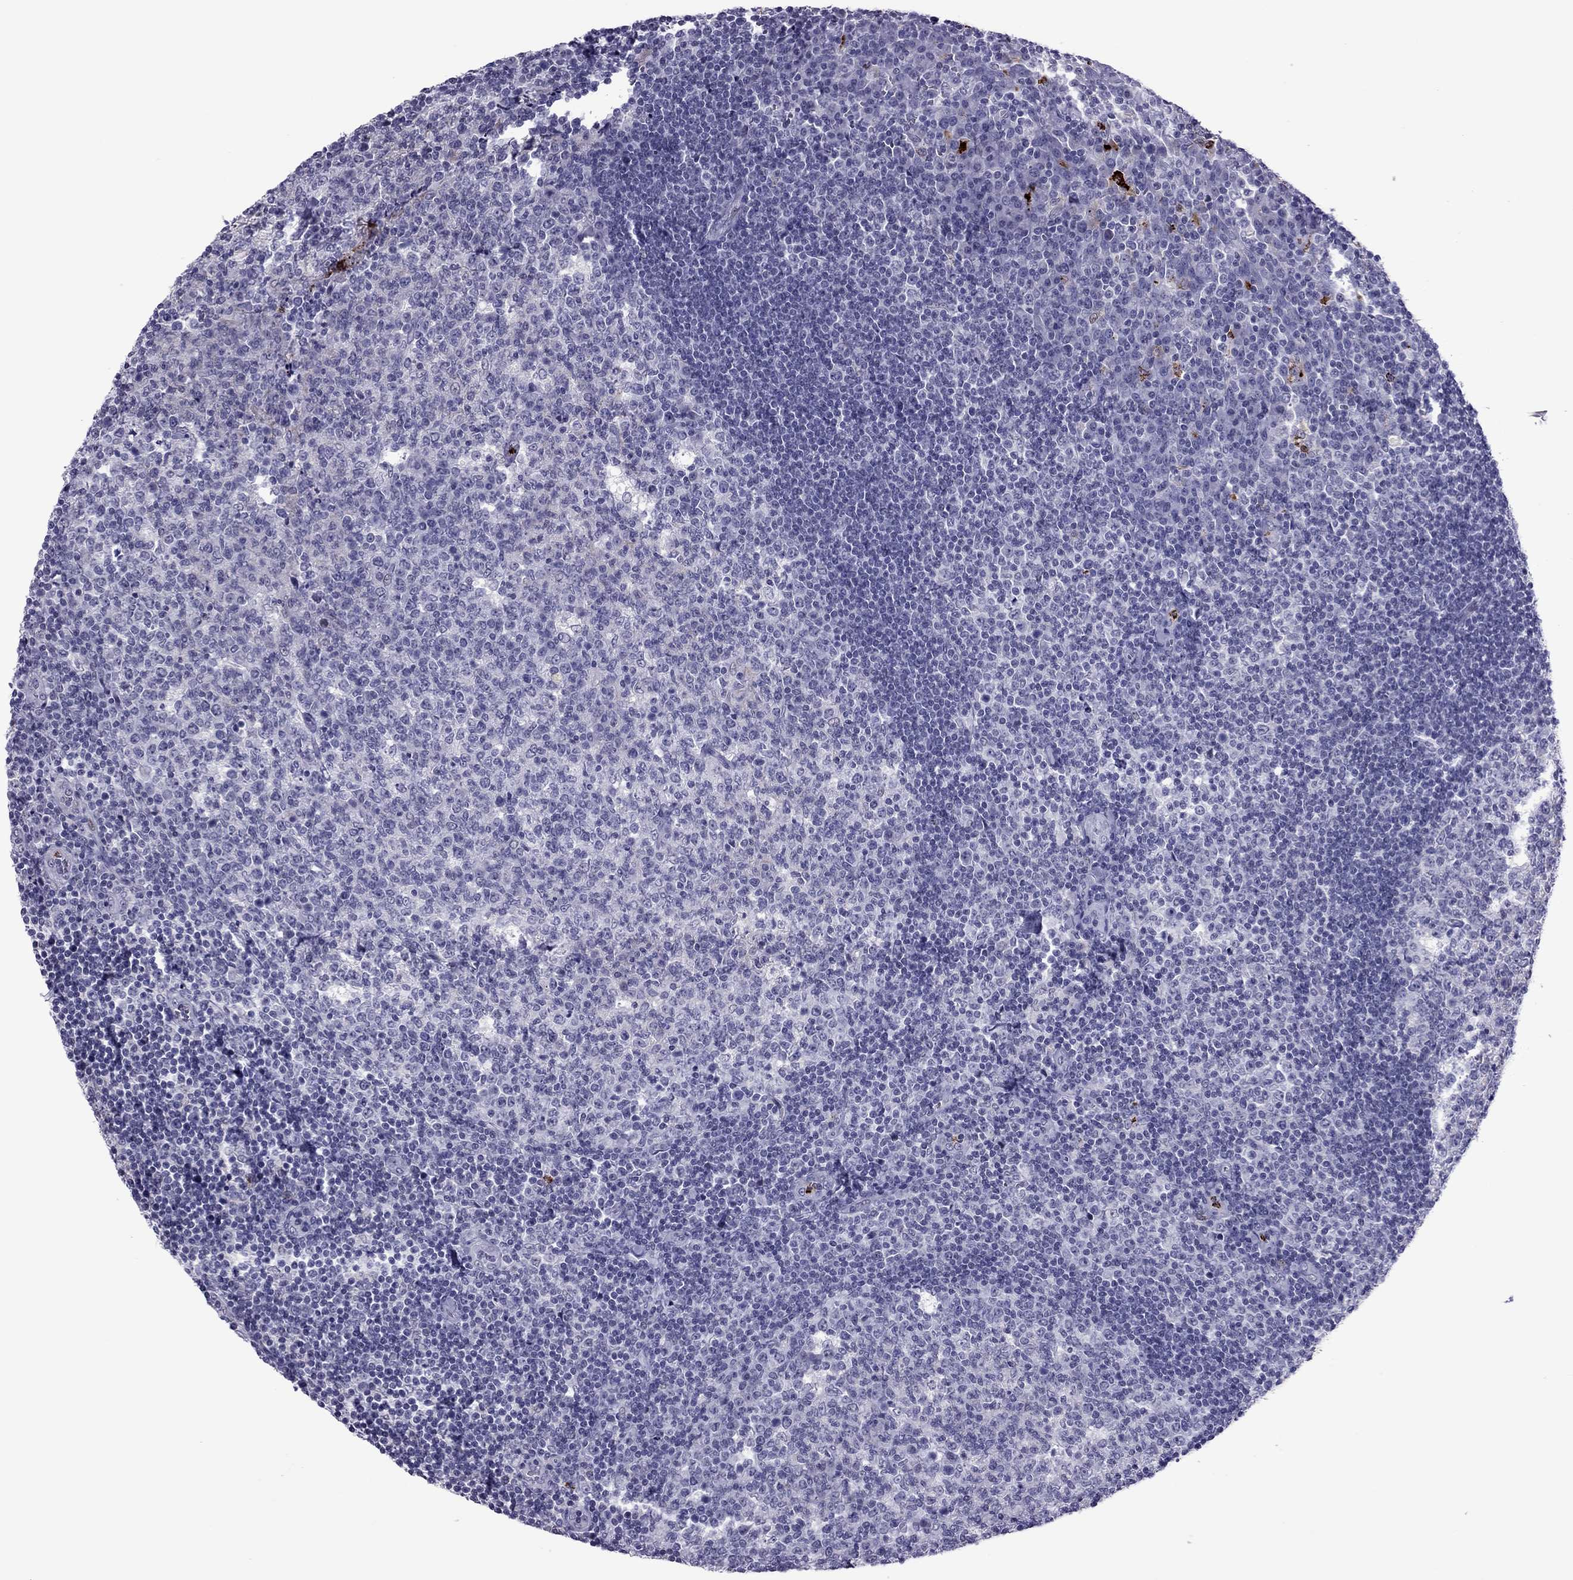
{"staining": {"intensity": "negative", "quantity": "none", "location": "none"}, "tissue": "tonsil", "cell_type": "Germinal center cells", "image_type": "normal", "snomed": [{"axis": "morphology", "description": "Normal tissue, NOS"}, {"axis": "topography", "description": "Tonsil"}], "caption": "Immunohistochemistry micrograph of benign tonsil: tonsil stained with DAB (3,3'-diaminobenzidine) demonstrates no significant protein staining in germinal center cells.", "gene": "CCL27", "patient": {"sex": "female", "age": 13}}